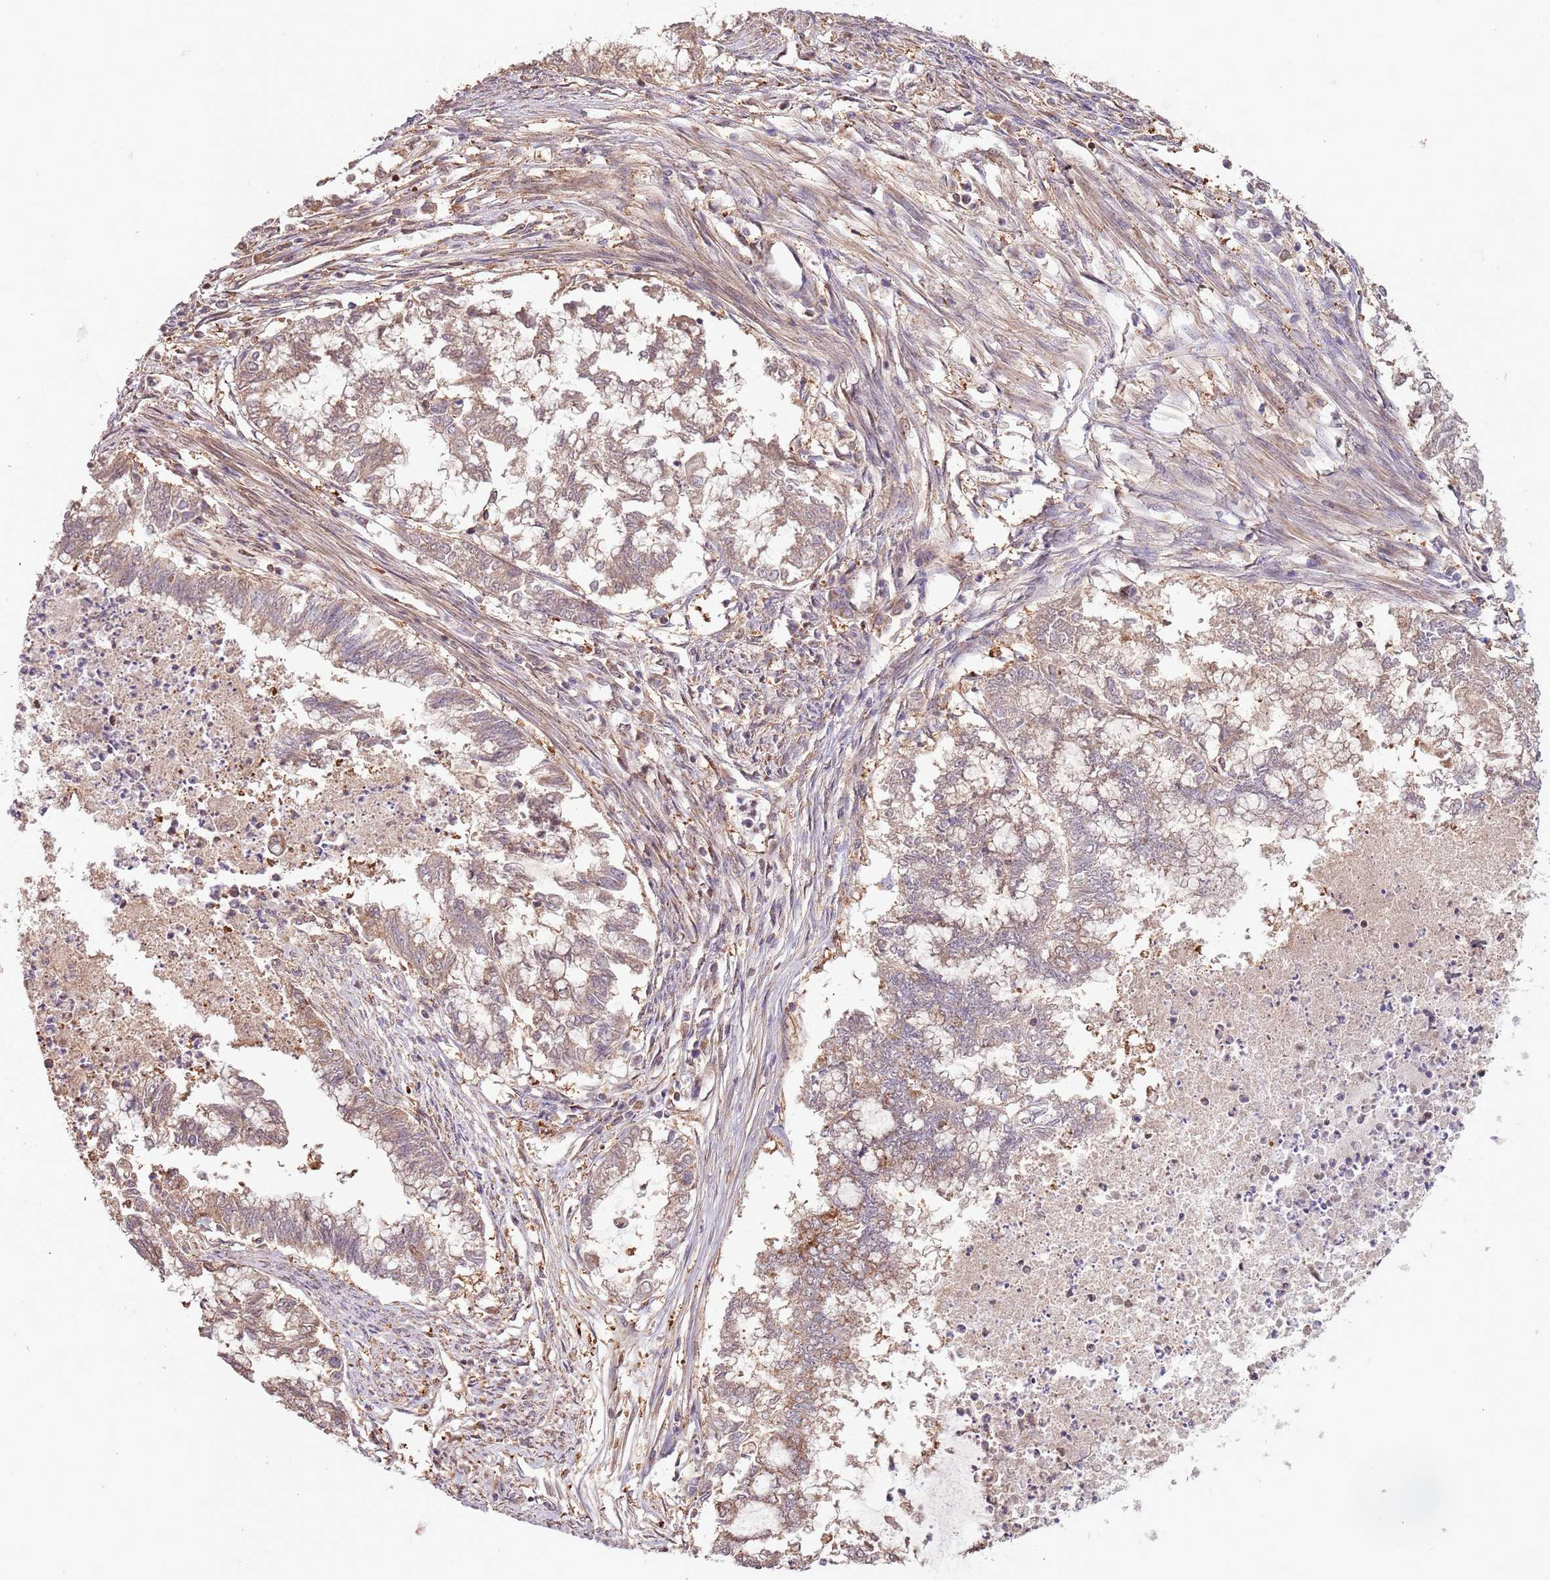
{"staining": {"intensity": "moderate", "quantity": "<25%", "location": "cytoplasmic/membranous"}, "tissue": "endometrial cancer", "cell_type": "Tumor cells", "image_type": "cancer", "snomed": [{"axis": "morphology", "description": "Adenocarcinoma, NOS"}, {"axis": "topography", "description": "Endometrium"}], "caption": "Endometrial adenocarcinoma tissue displays moderate cytoplasmic/membranous positivity in about <25% of tumor cells, visualized by immunohistochemistry. The staining is performed using DAB (3,3'-diaminobenzidine) brown chromogen to label protein expression. The nuclei are counter-stained blue using hematoxylin.", "gene": "IL17RD", "patient": {"sex": "female", "age": 79}}